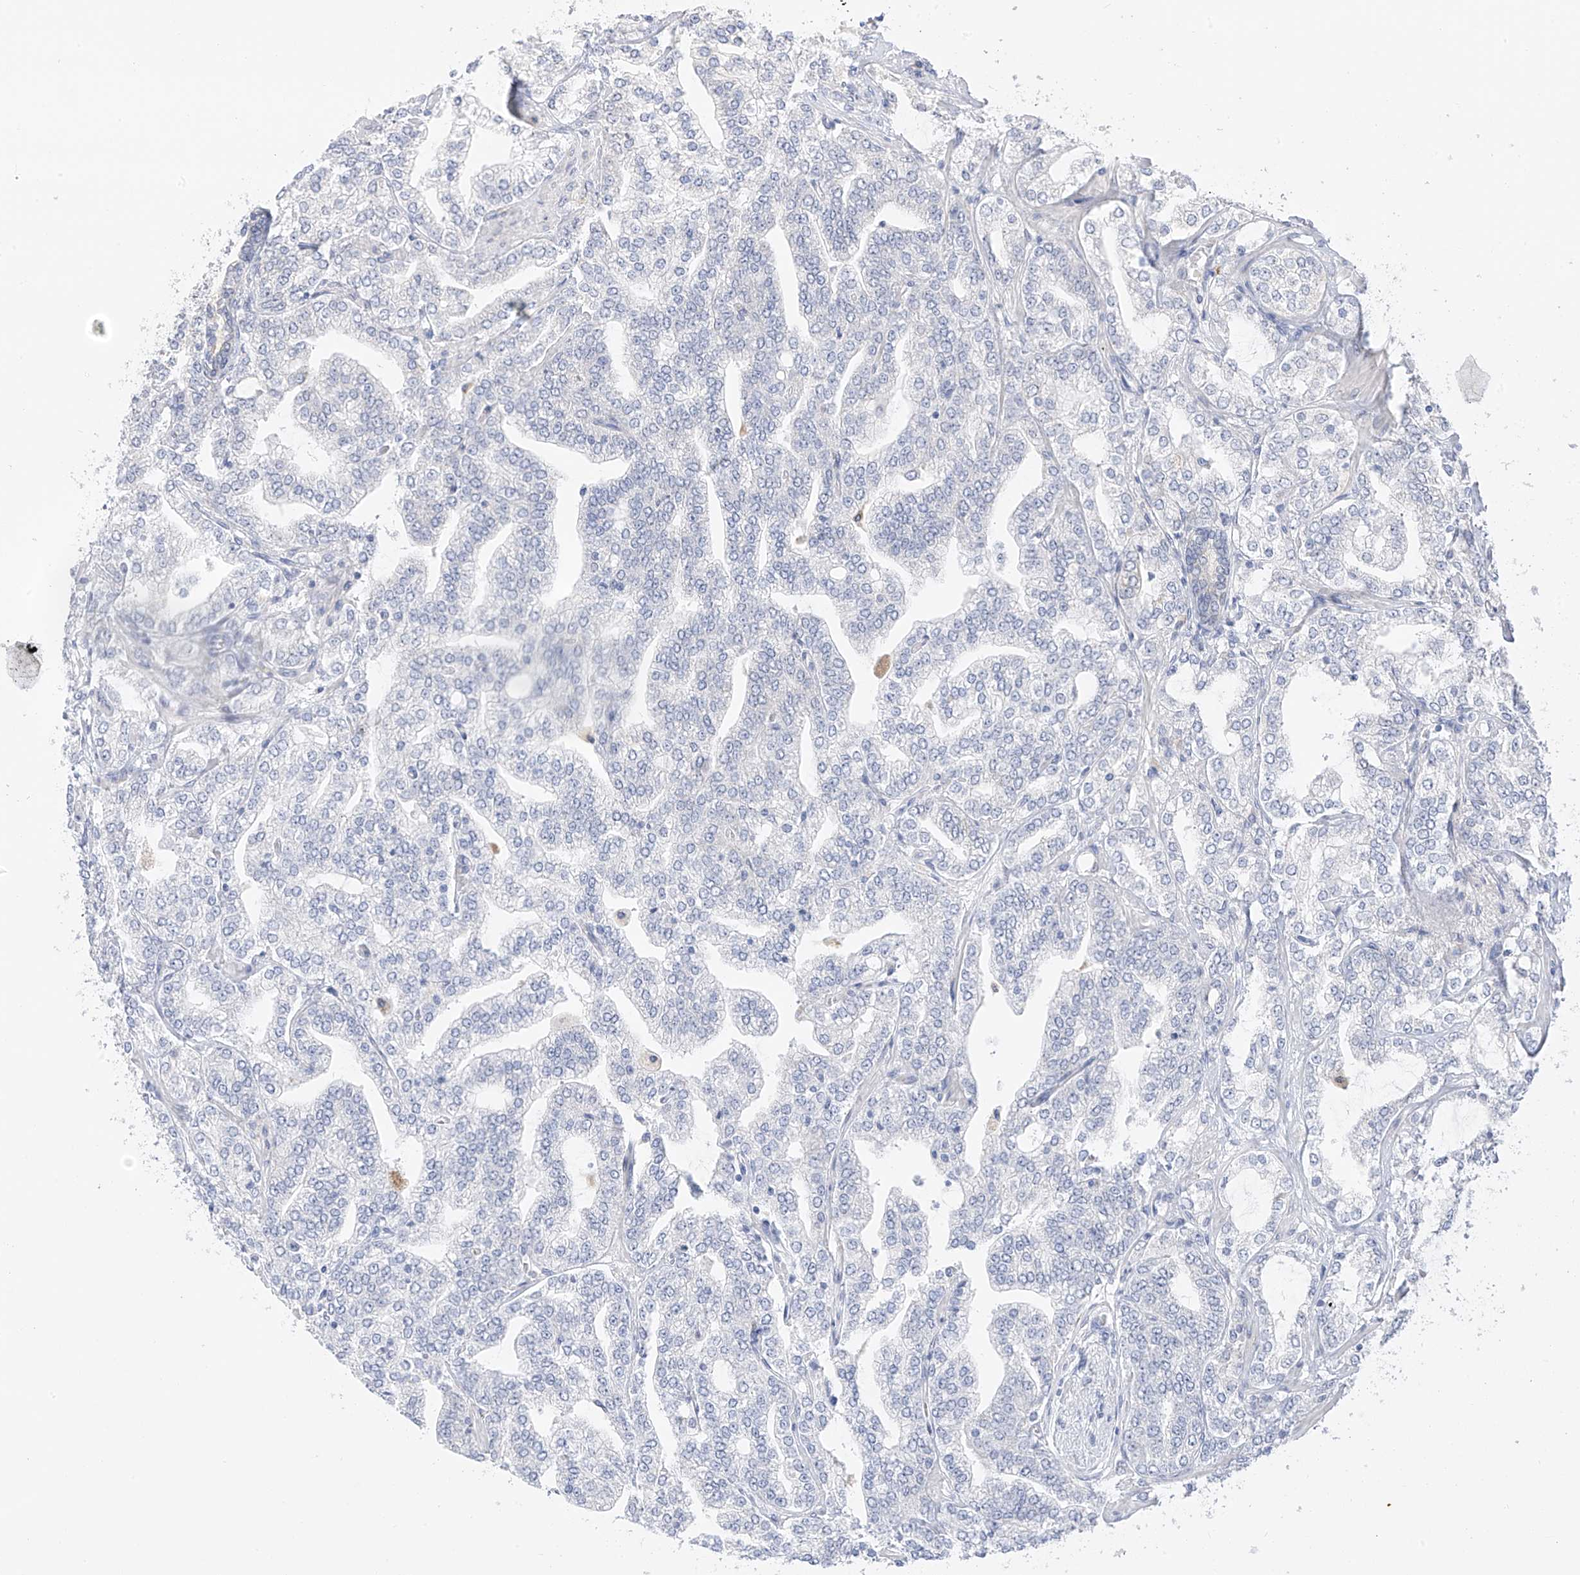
{"staining": {"intensity": "negative", "quantity": "none", "location": "none"}, "tissue": "prostate cancer", "cell_type": "Tumor cells", "image_type": "cancer", "snomed": [{"axis": "morphology", "description": "Adenocarcinoma, High grade"}, {"axis": "topography", "description": "Prostate"}], "caption": "Photomicrograph shows no protein staining in tumor cells of high-grade adenocarcinoma (prostate) tissue. (DAB immunohistochemistry (IHC) with hematoxylin counter stain).", "gene": "DCDC2", "patient": {"sex": "male", "age": 64}}